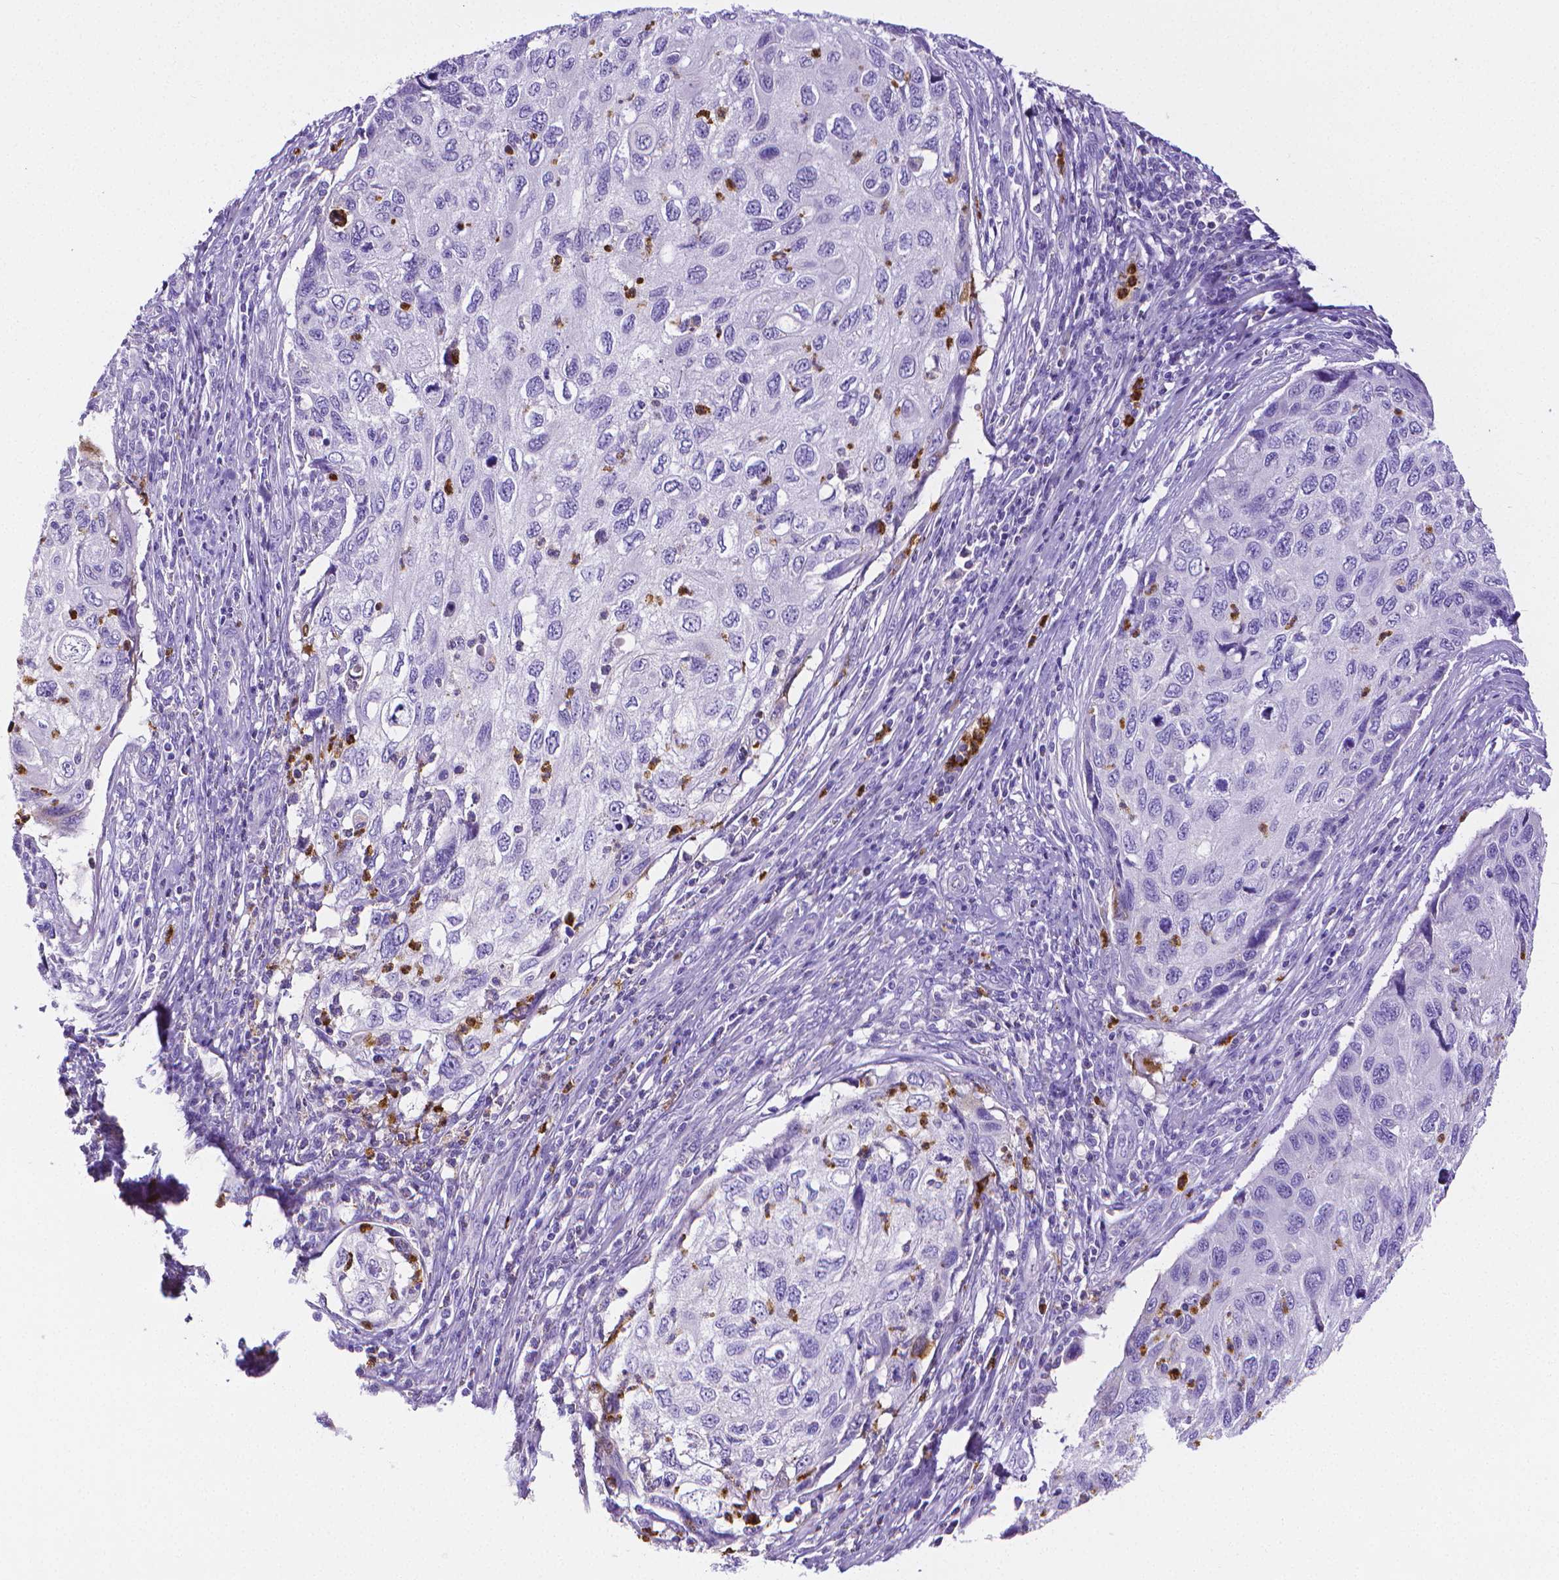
{"staining": {"intensity": "negative", "quantity": "none", "location": "none"}, "tissue": "cervical cancer", "cell_type": "Tumor cells", "image_type": "cancer", "snomed": [{"axis": "morphology", "description": "Squamous cell carcinoma, NOS"}, {"axis": "topography", "description": "Cervix"}], "caption": "DAB immunohistochemical staining of human cervical cancer demonstrates no significant positivity in tumor cells.", "gene": "MMP9", "patient": {"sex": "female", "age": 70}}